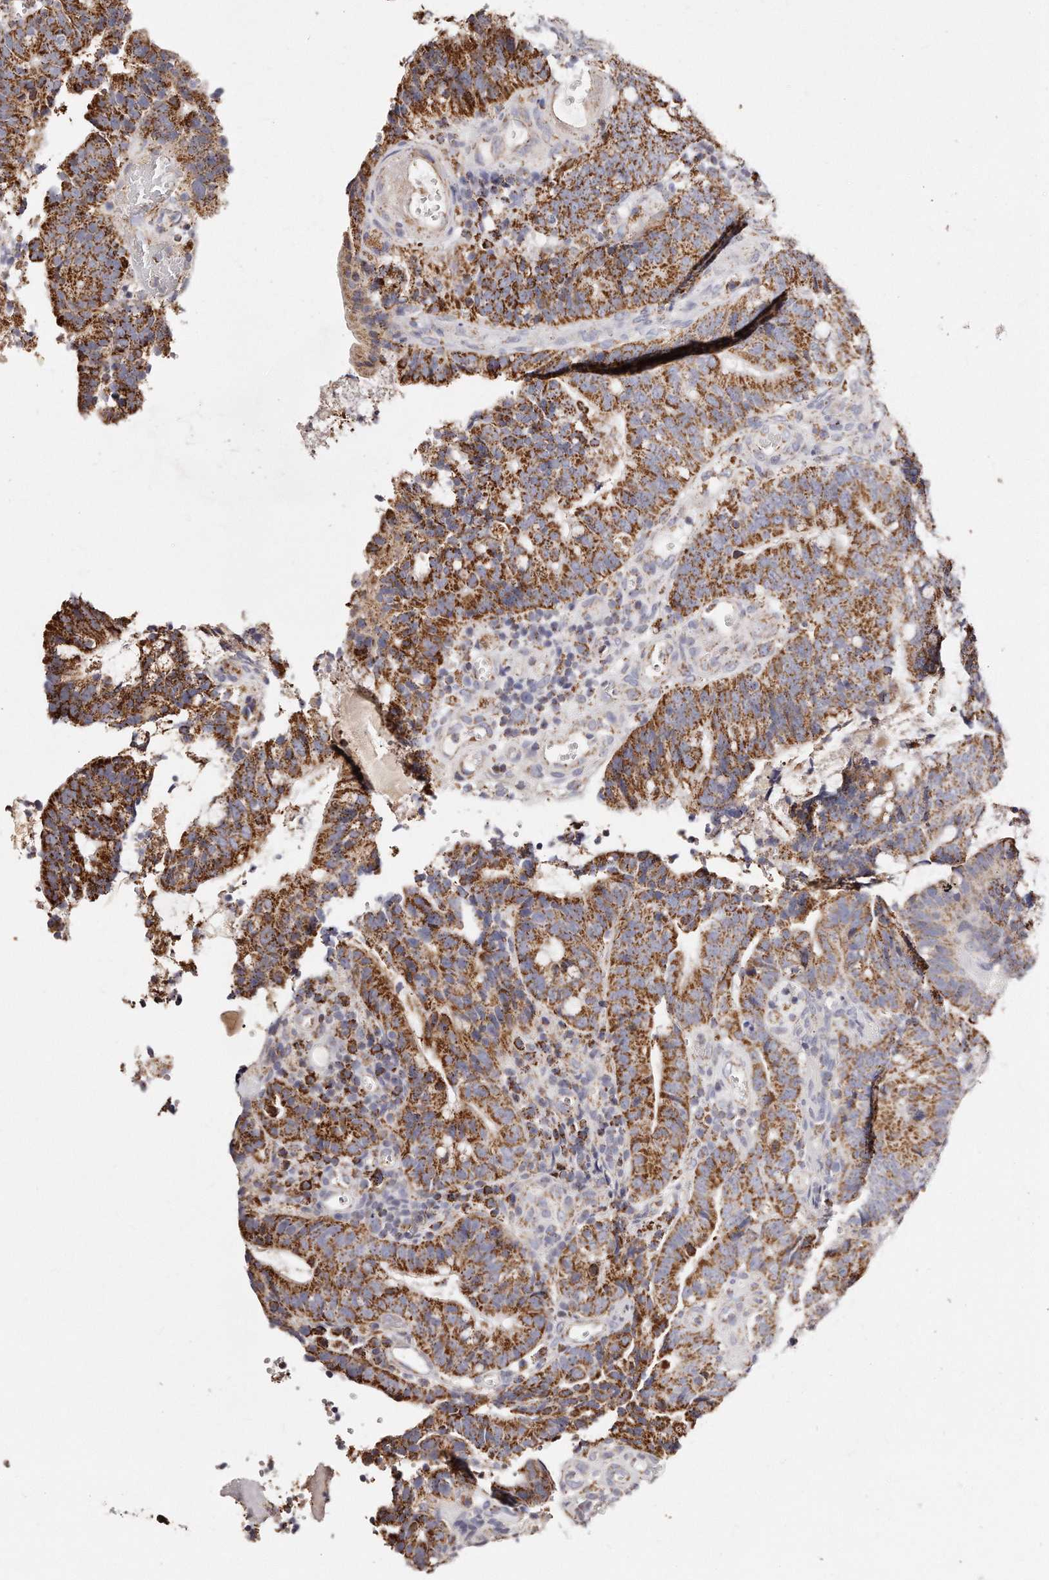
{"staining": {"intensity": "strong", "quantity": ">75%", "location": "cytoplasmic/membranous"}, "tissue": "colorectal cancer", "cell_type": "Tumor cells", "image_type": "cancer", "snomed": [{"axis": "morphology", "description": "Adenocarcinoma, NOS"}, {"axis": "topography", "description": "Colon"}], "caption": "A brown stain shows strong cytoplasmic/membranous positivity of a protein in human colorectal adenocarcinoma tumor cells. (IHC, brightfield microscopy, high magnification).", "gene": "RTKN", "patient": {"sex": "female", "age": 66}}